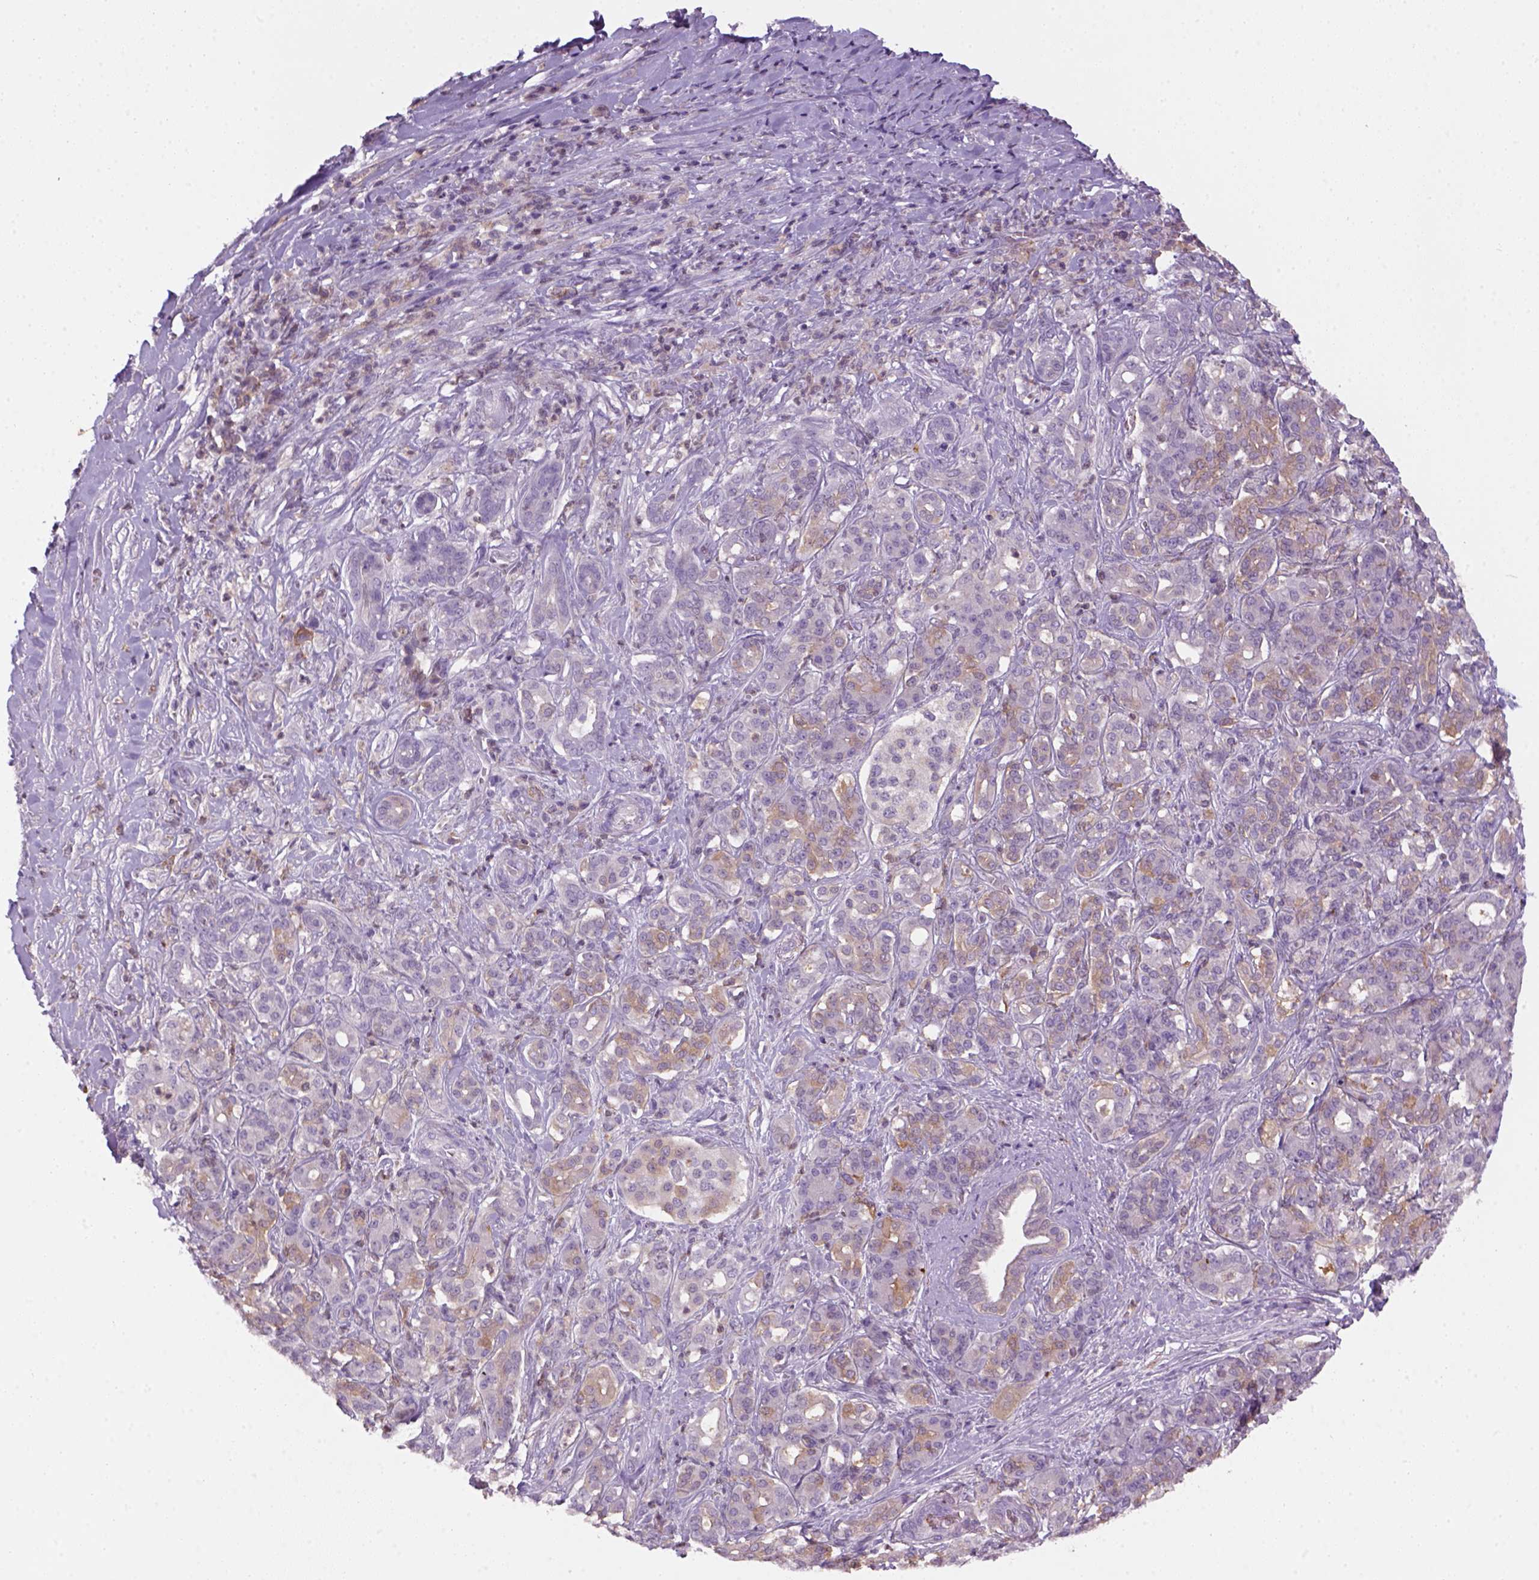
{"staining": {"intensity": "moderate", "quantity": "<25%", "location": "cytoplasmic/membranous"}, "tissue": "pancreatic cancer", "cell_type": "Tumor cells", "image_type": "cancer", "snomed": [{"axis": "morphology", "description": "Normal tissue, NOS"}, {"axis": "morphology", "description": "Inflammation, NOS"}, {"axis": "morphology", "description": "Adenocarcinoma, NOS"}, {"axis": "topography", "description": "Pancreas"}], "caption": "The image shows staining of pancreatic cancer, revealing moderate cytoplasmic/membranous protein staining (brown color) within tumor cells.", "gene": "GOT1", "patient": {"sex": "male", "age": 57}}